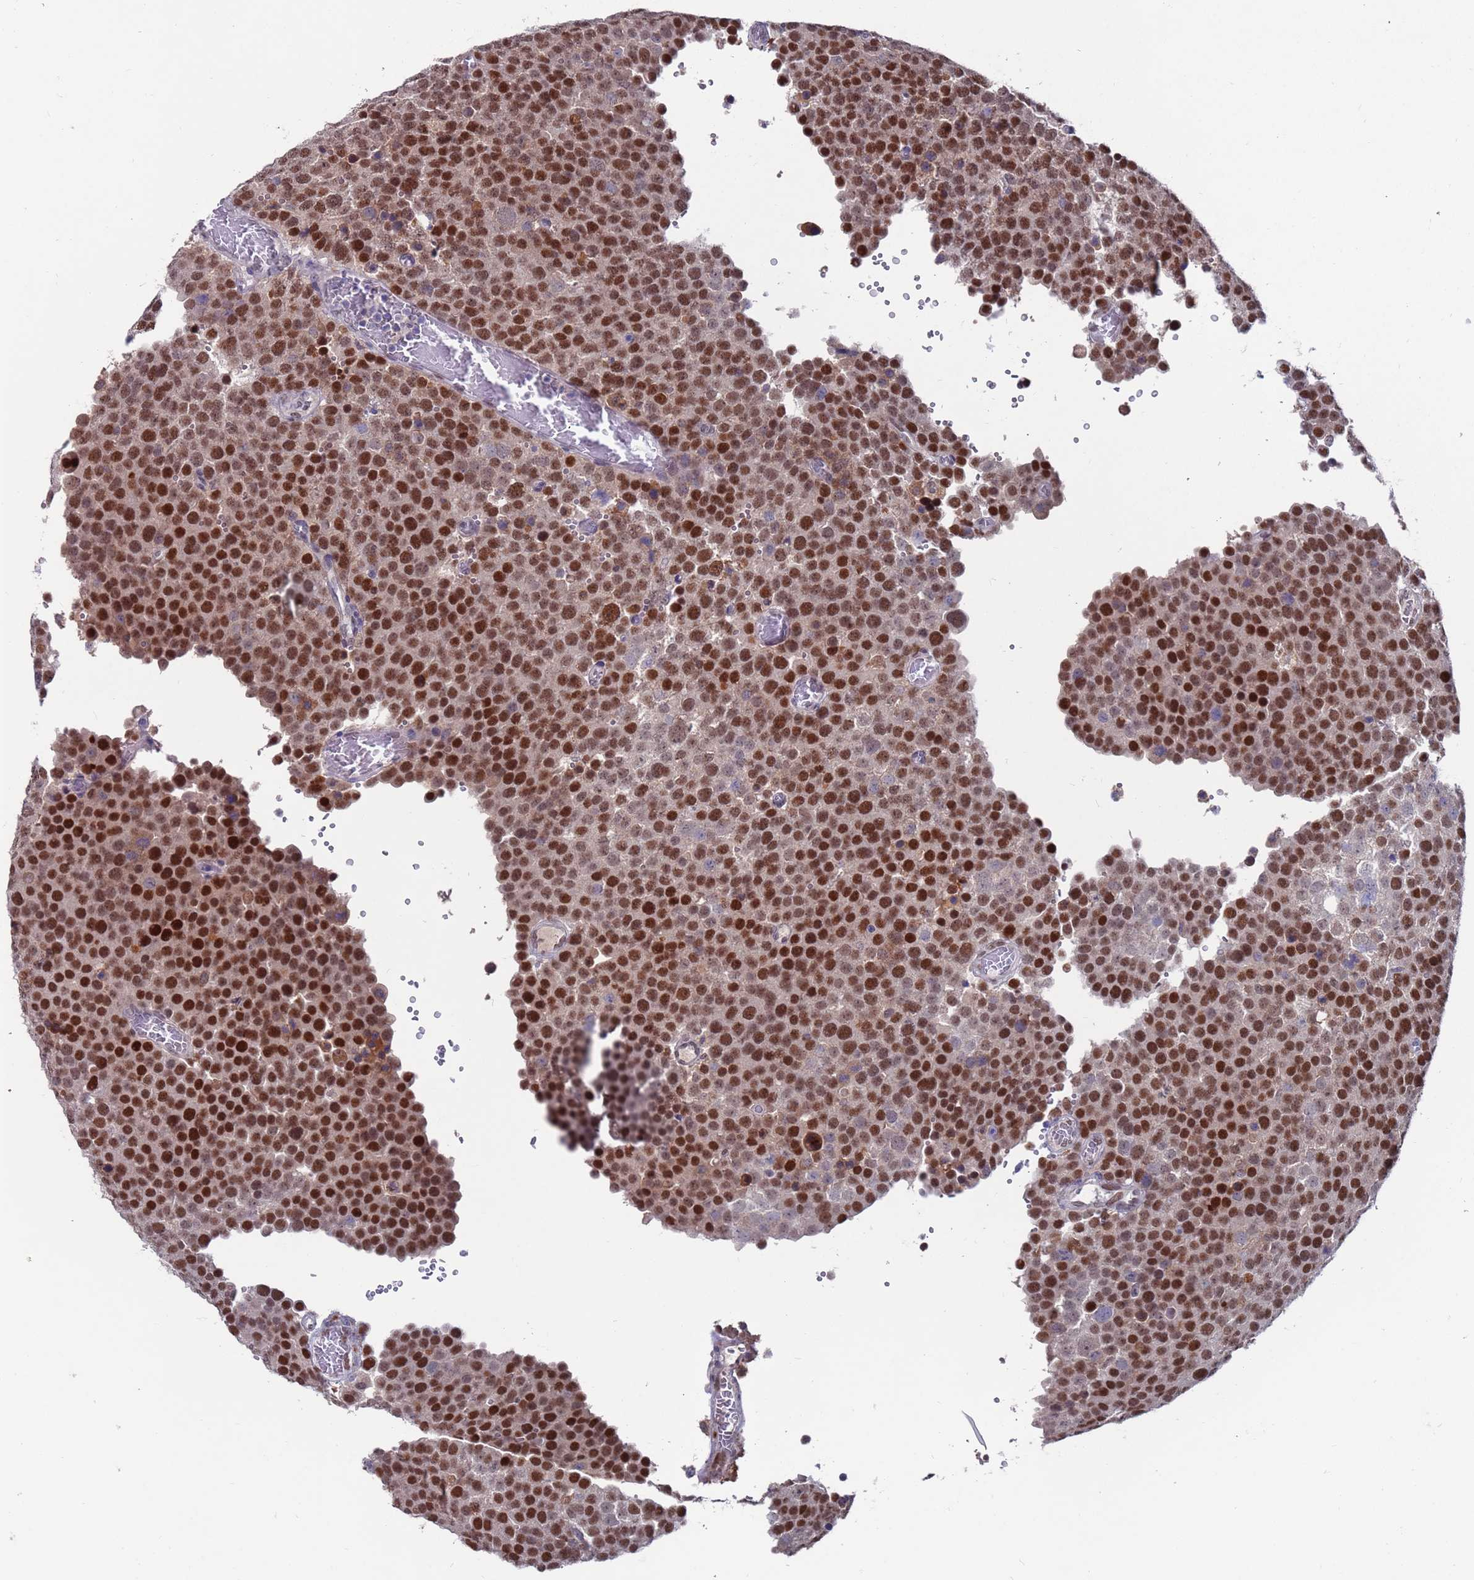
{"staining": {"intensity": "strong", "quantity": ">75%", "location": "nuclear"}, "tissue": "testis cancer", "cell_type": "Tumor cells", "image_type": "cancer", "snomed": [{"axis": "morphology", "description": "Normal tissue, NOS"}, {"axis": "morphology", "description": "Seminoma, NOS"}, {"axis": "topography", "description": "Testis"}], "caption": "Strong nuclear protein expression is identified in about >75% of tumor cells in testis seminoma.", "gene": "FBXO27", "patient": {"sex": "male", "age": 71}}